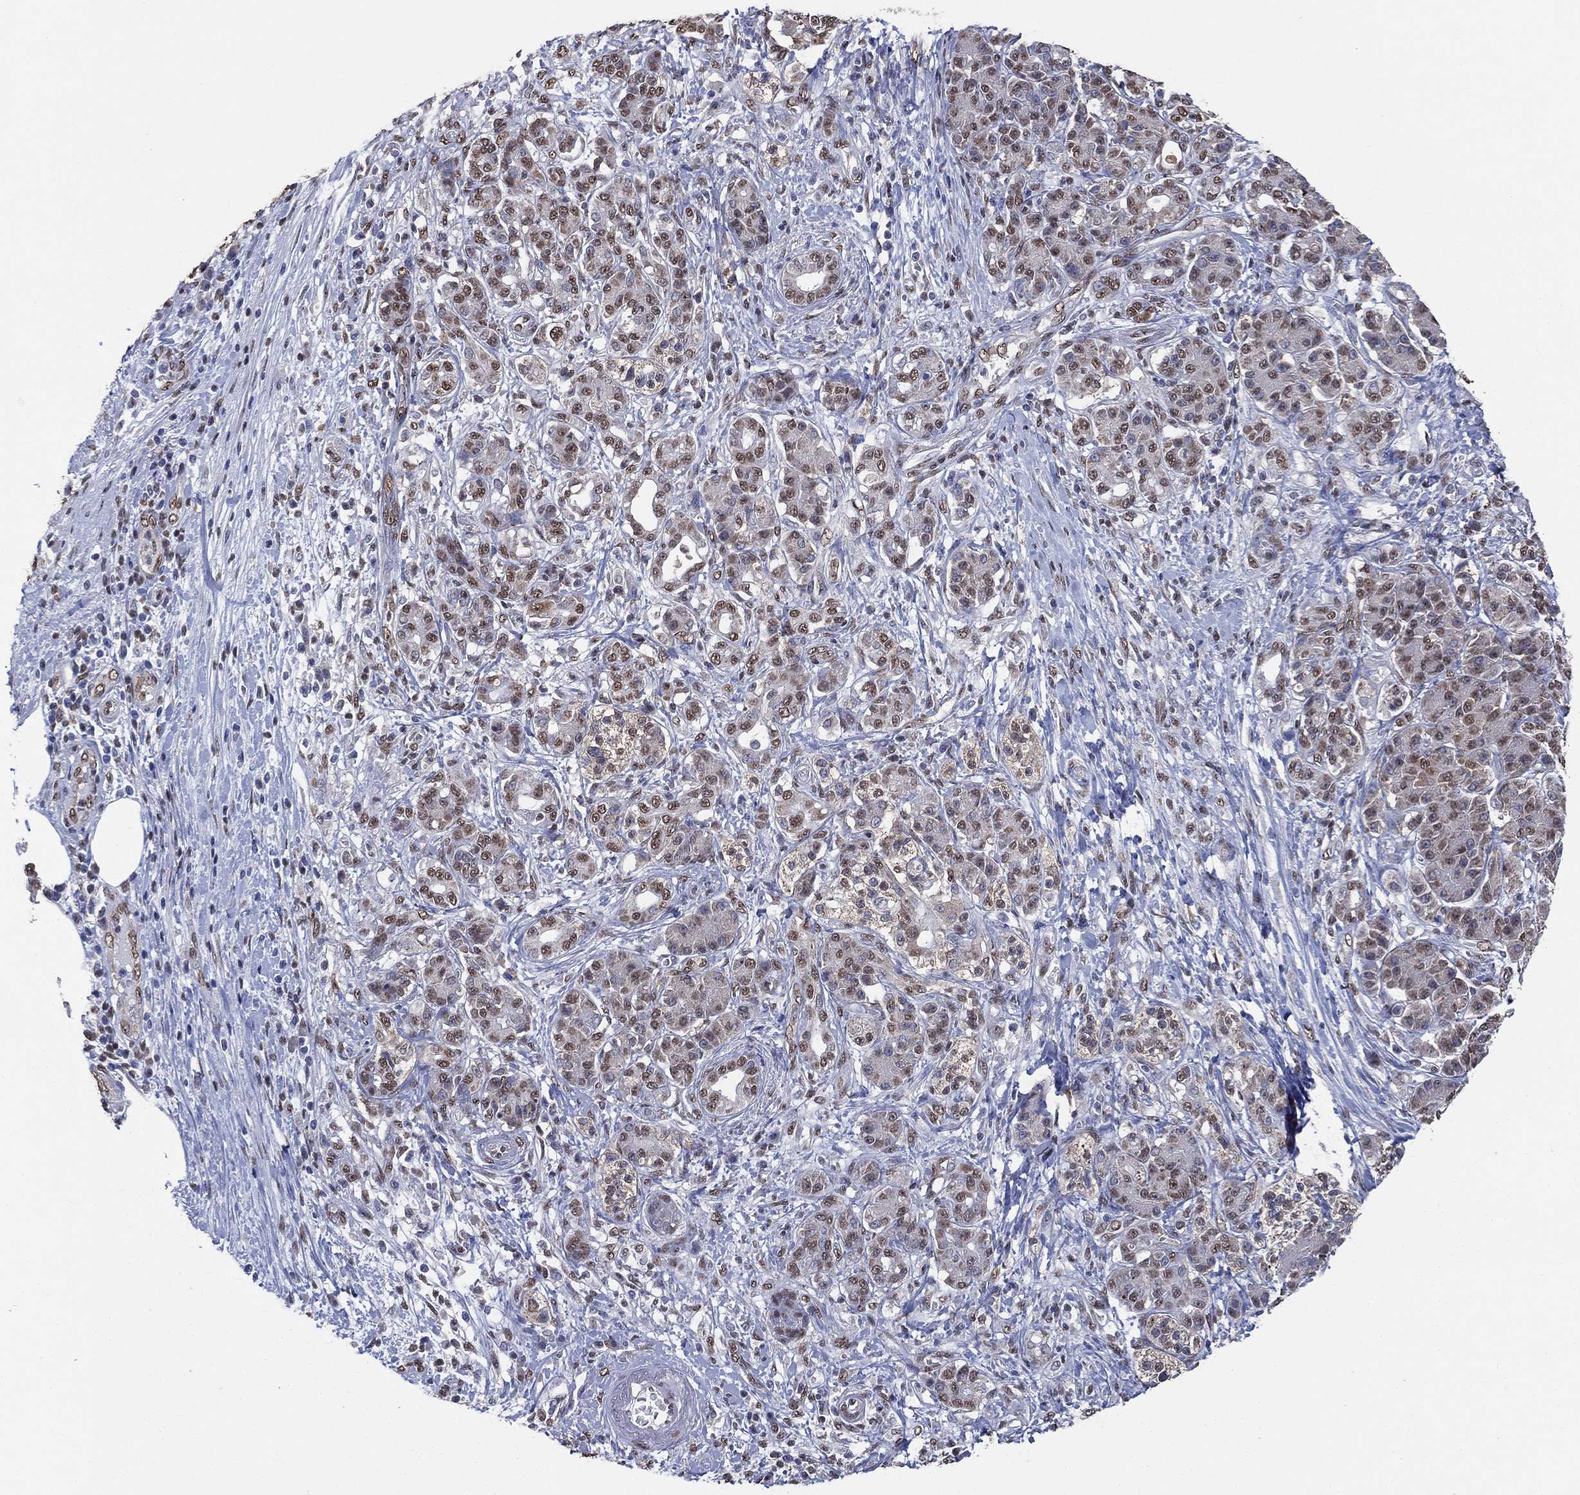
{"staining": {"intensity": "moderate", "quantity": "25%-75%", "location": "nuclear"}, "tissue": "pancreatic cancer", "cell_type": "Tumor cells", "image_type": "cancer", "snomed": [{"axis": "morphology", "description": "Adenocarcinoma, NOS"}, {"axis": "topography", "description": "Pancreas"}], "caption": "About 25%-75% of tumor cells in human pancreatic cancer (adenocarcinoma) reveal moderate nuclear protein expression as visualized by brown immunohistochemical staining.", "gene": "ALDH7A1", "patient": {"sex": "female", "age": 73}}